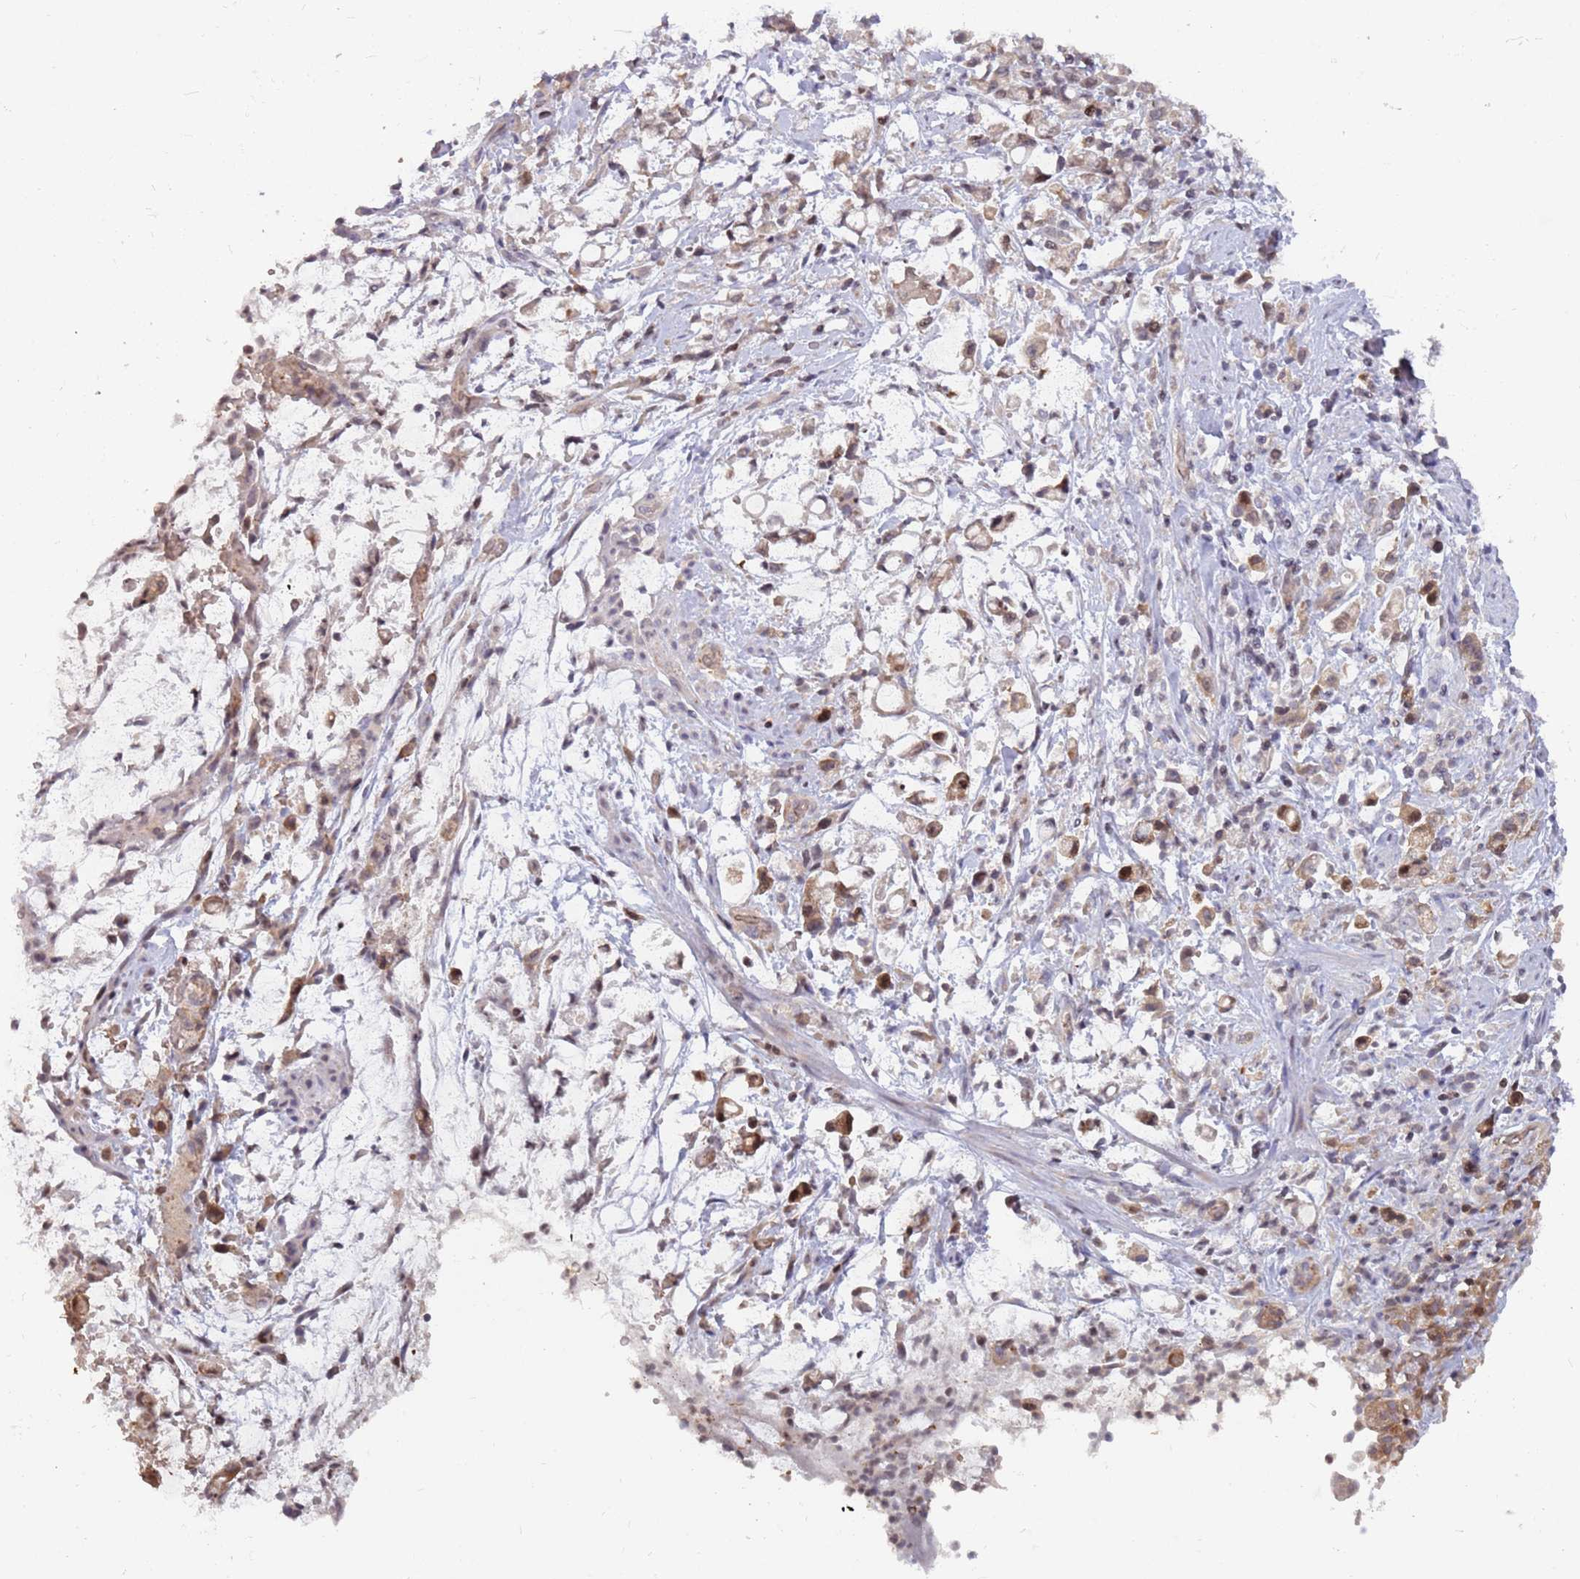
{"staining": {"intensity": "weak", "quantity": ">75%", "location": "cytoplasmic/membranous"}, "tissue": "stomach cancer", "cell_type": "Tumor cells", "image_type": "cancer", "snomed": [{"axis": "morphology", "description": "Adenocarcinoma, NOS"}, {"axis": "topography", "description": "Stomach"}], "caption": "Adenocarcinoma (stomach) stained for a protein reveals weak cytoplasmic/membranous positivity in tumor cells.", "gene": "ARHGEF5", "patient": {"sex": "female", "age": 60}}